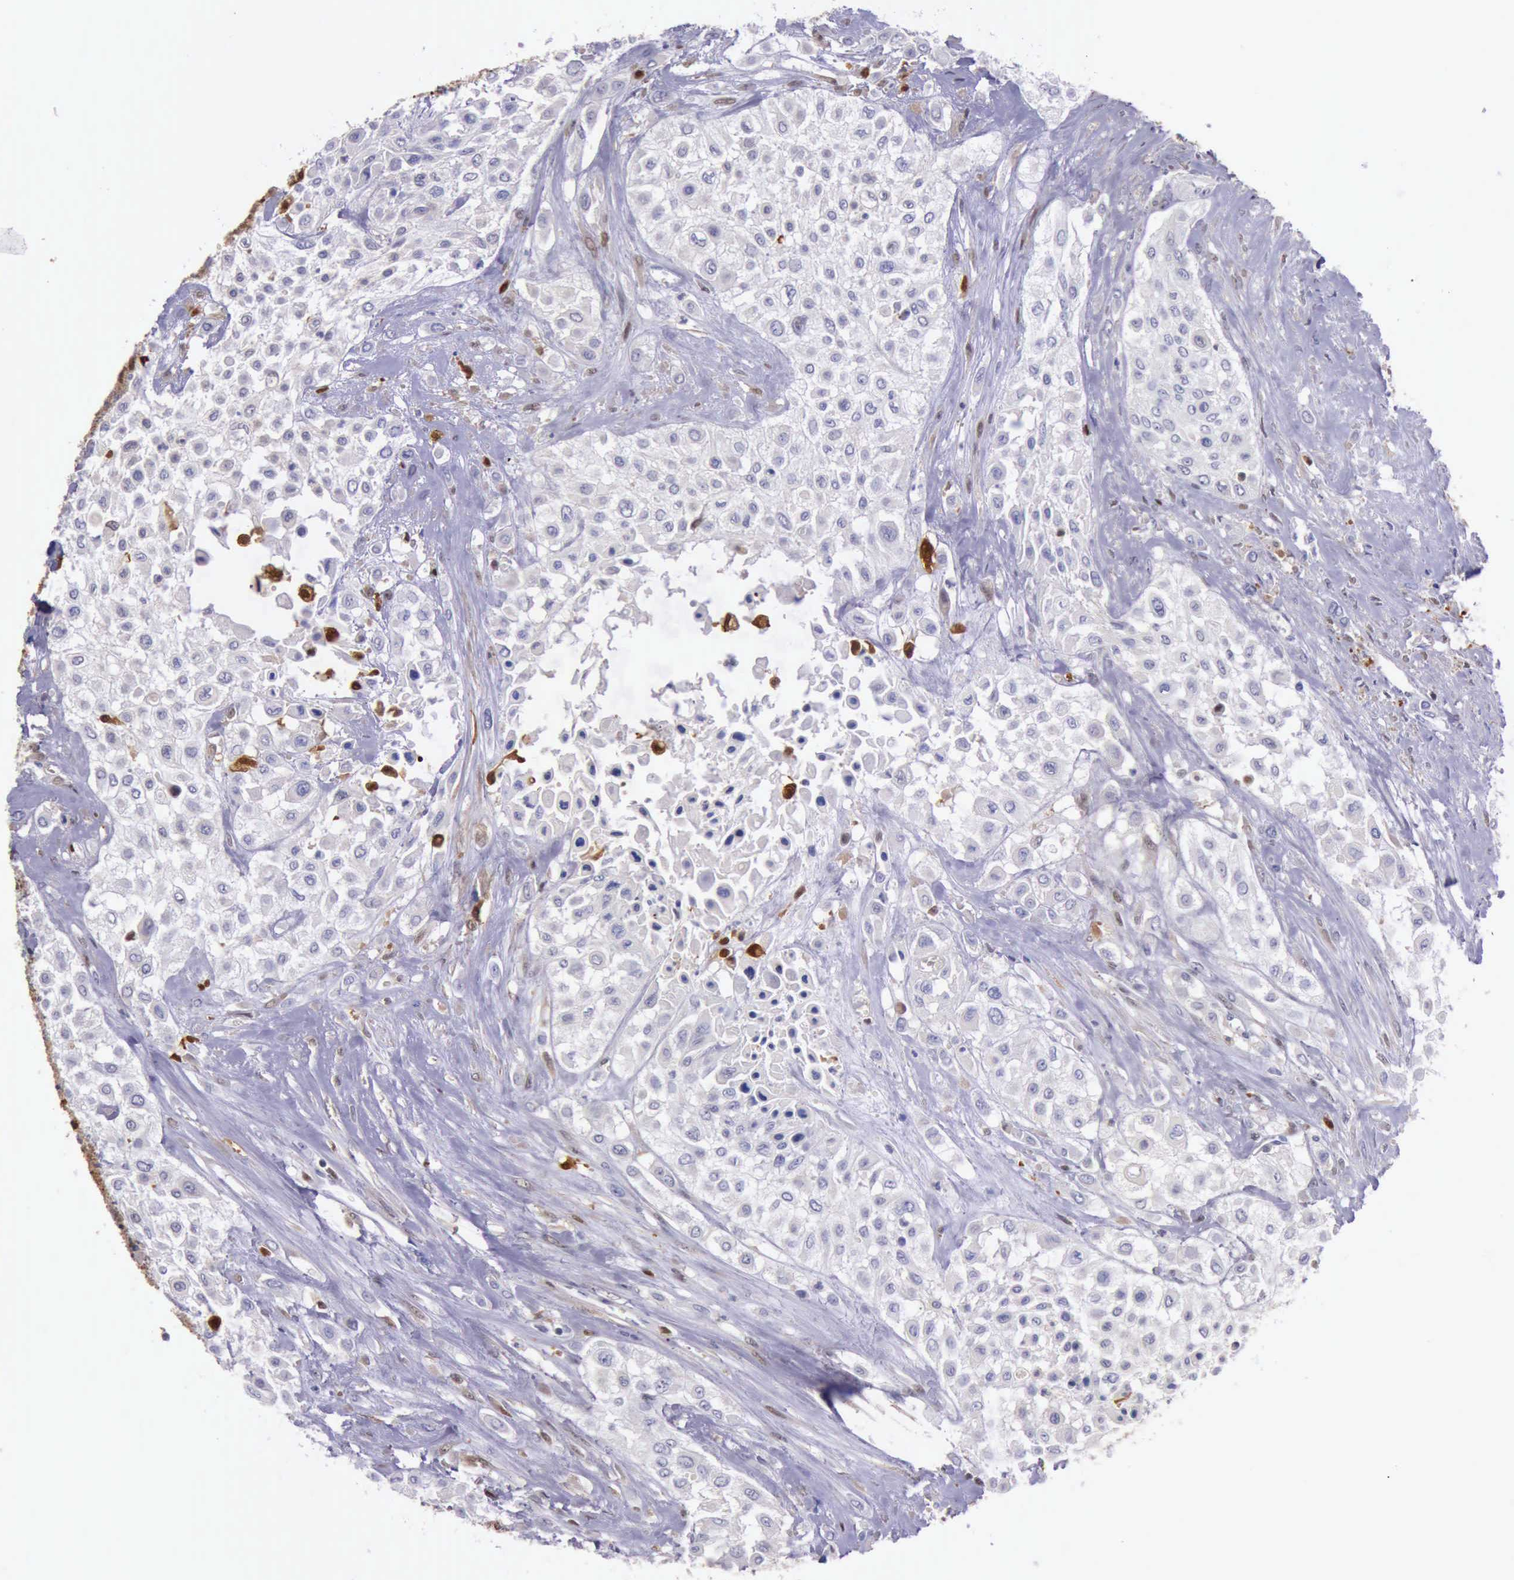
{"staining": {"intensity": "moderate", "quantity": "<25%", "location": "cytoplasmic/membranous,nuclear"}, "tissue": "urothelial cancer", "cell_type": "Tumor cells", "image_type": "cancer", "snomed": [{"axis": "morphology", "description": "Urothelial carcinoma, High grade"}, {"axis": "topography", "description": "Urinary bladder"}], "caption": "Human urothelial cancer stained with a protein marker shows moderate staining in tumor cells.", "gene": "TYMP", "patient": {"sex": "male", "age": 57}}